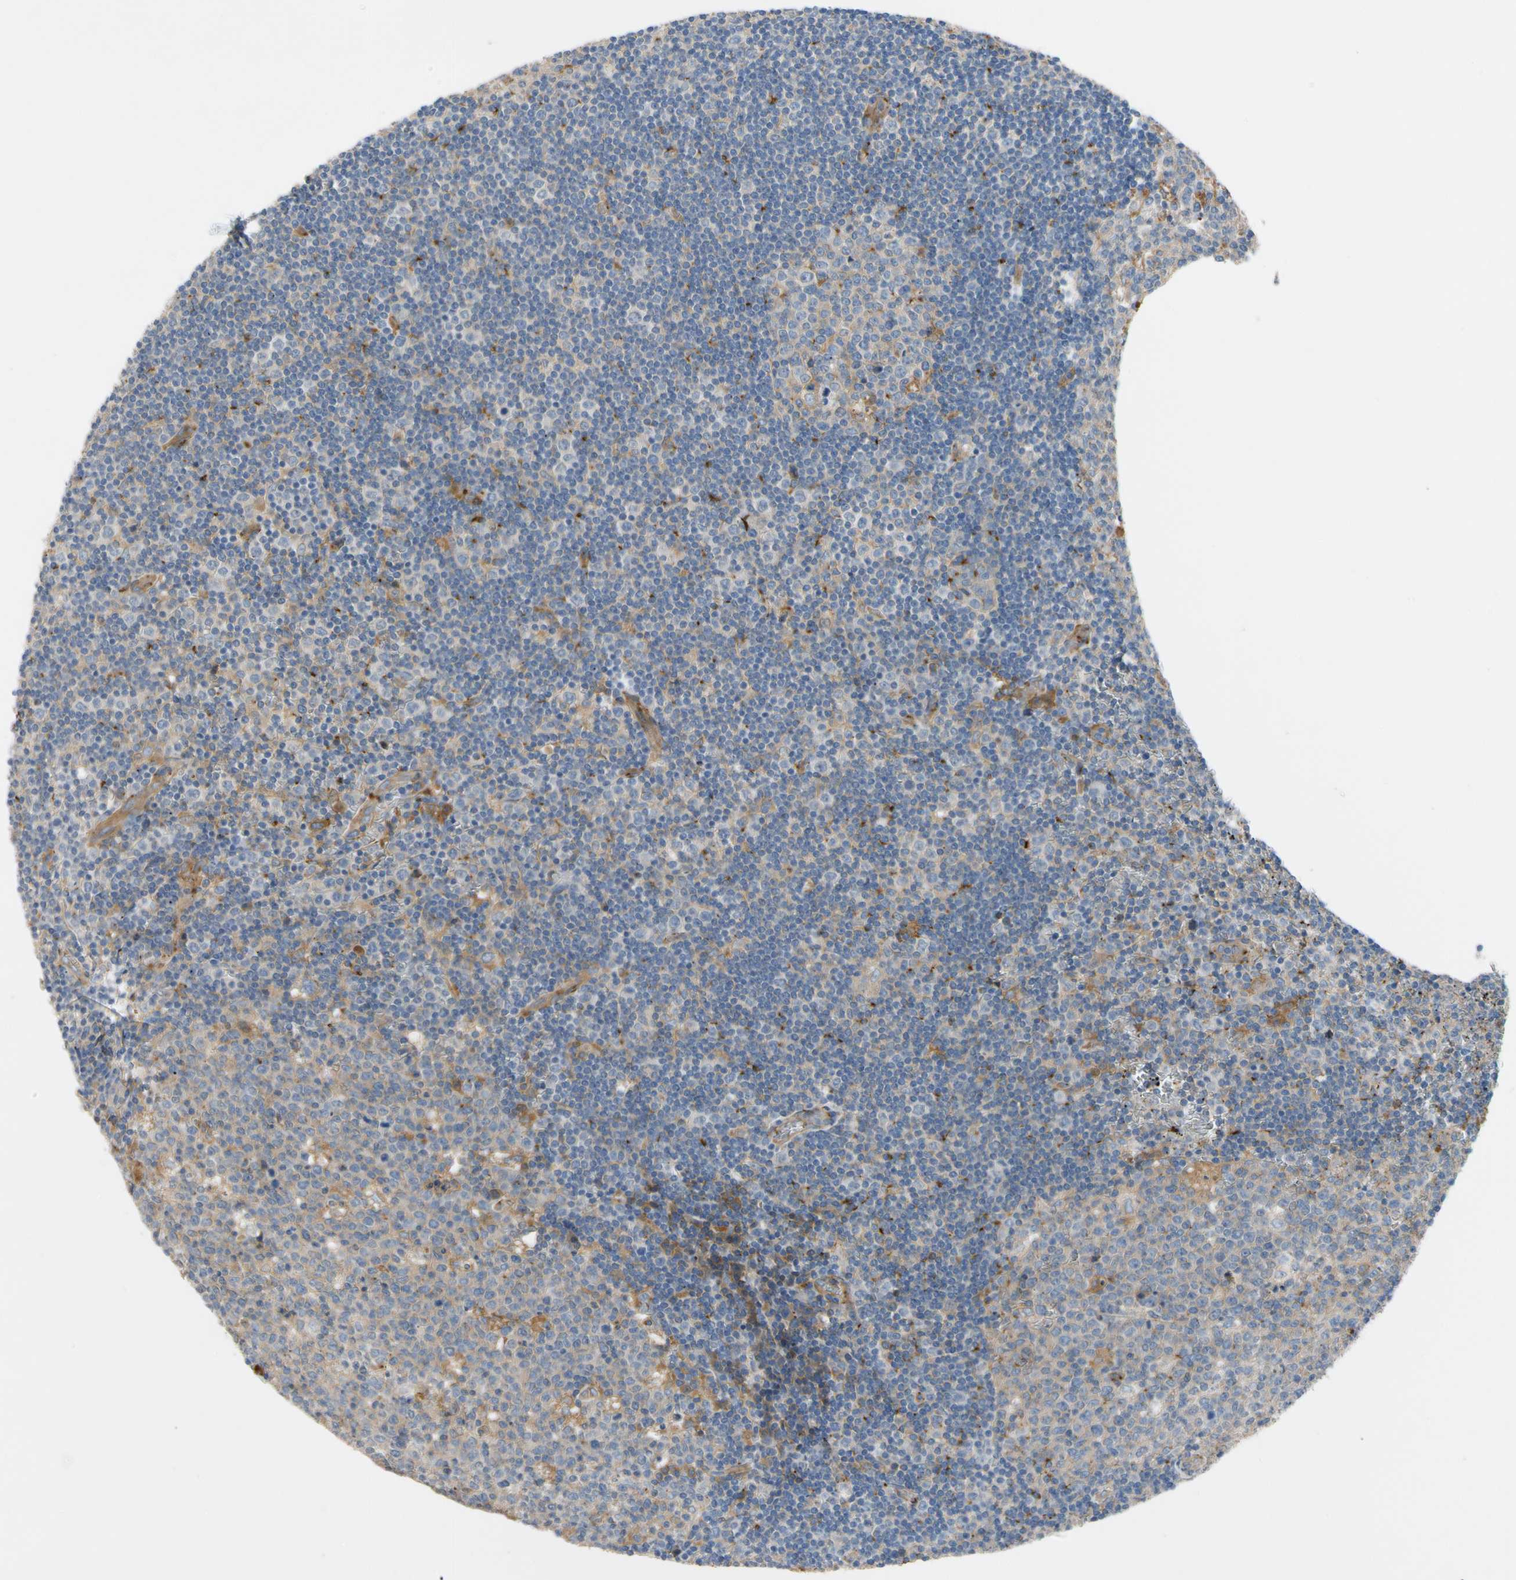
{"staining": {"intensity": "moderate", "quantity": ">75%", "location": "cytoplasmic/membranous"}, "tissue": "lymph node", "cell_type": "Germinal center cells", "image_type": "normal", "snomed": [{"axis": "morphology", "description": "Normal tissue, NOS"}, {"axis": "topography", "description": "Lymph node"}, {"axis": "topography", "description": "Salivary gland"}], "caption": "Lymph node stained for a protein exhibits moderate cytoplasmic/membranous positivity in germinal center cells. The protein is stained brown, and the nuclei are stained in blue (DAB (3,3'-diaminobenzidine) IHC with brightfield microscopy, high magnification).", "gene": "ENTREP3", "patient": {"sex": "male", "age": 8}}